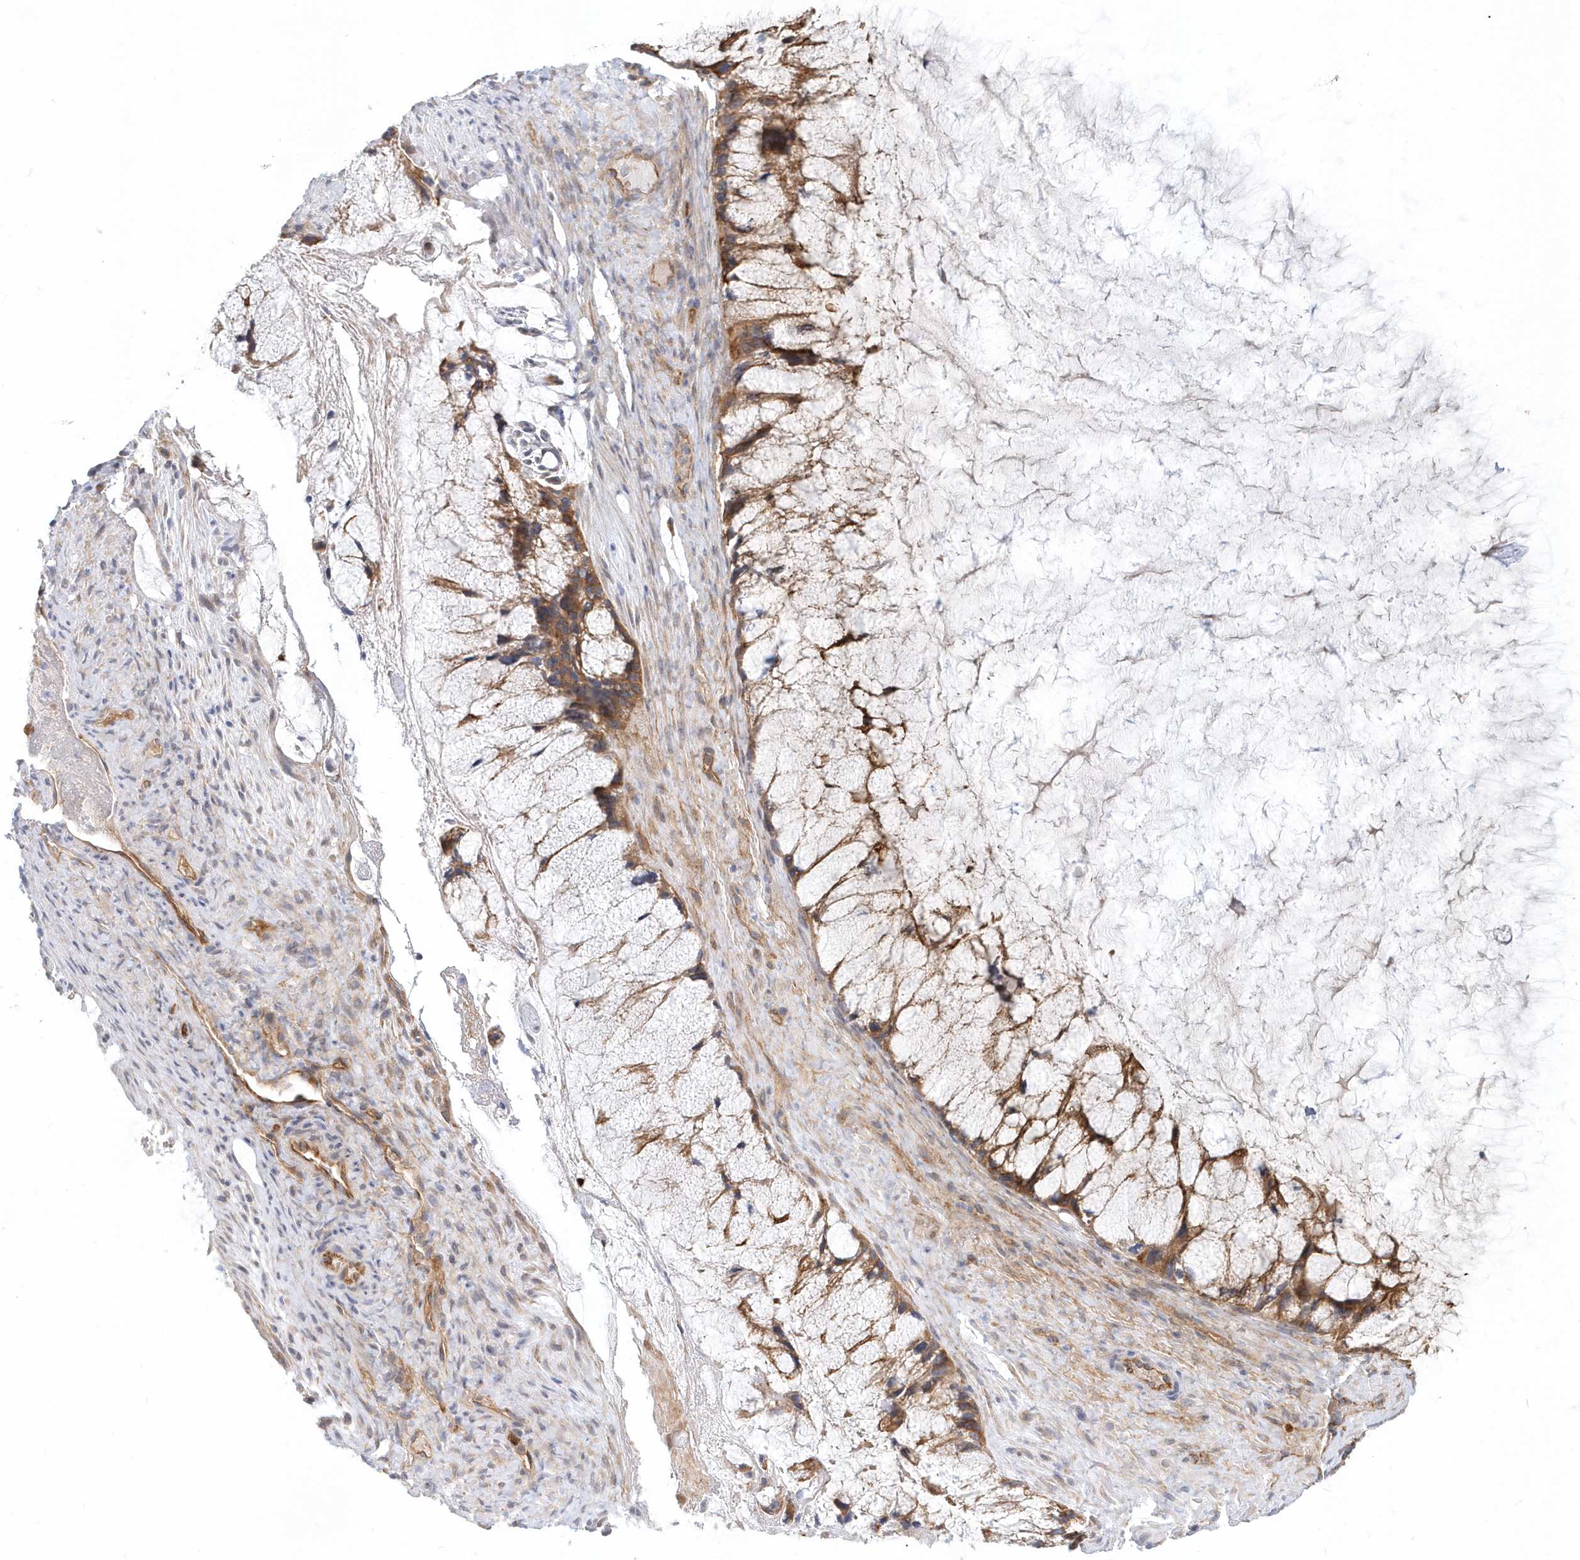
{"staining": {"intensity": "moderate", "quantity": ">75%", "location": "cytoplasmic/membranous"}, "tissue": "ovarian cancer", "cell_type": "Tumor cells", "image_type": "cancer", "snomed": [{"axis": "morphology", "description": "Cystadenocarcinoma, mucinous, NOS"}, {"axis": "topography", "description": "Ovary"}], "caption": "This is a histology image of immunohistochemistry staining of ovarian mucinous cystadenocarcinoma, which shows moderate expression in the cytoplasmic/membranous of tumor cells.", "gene": "DNAH1", "patient": {"sex": "female", "age": 37}}